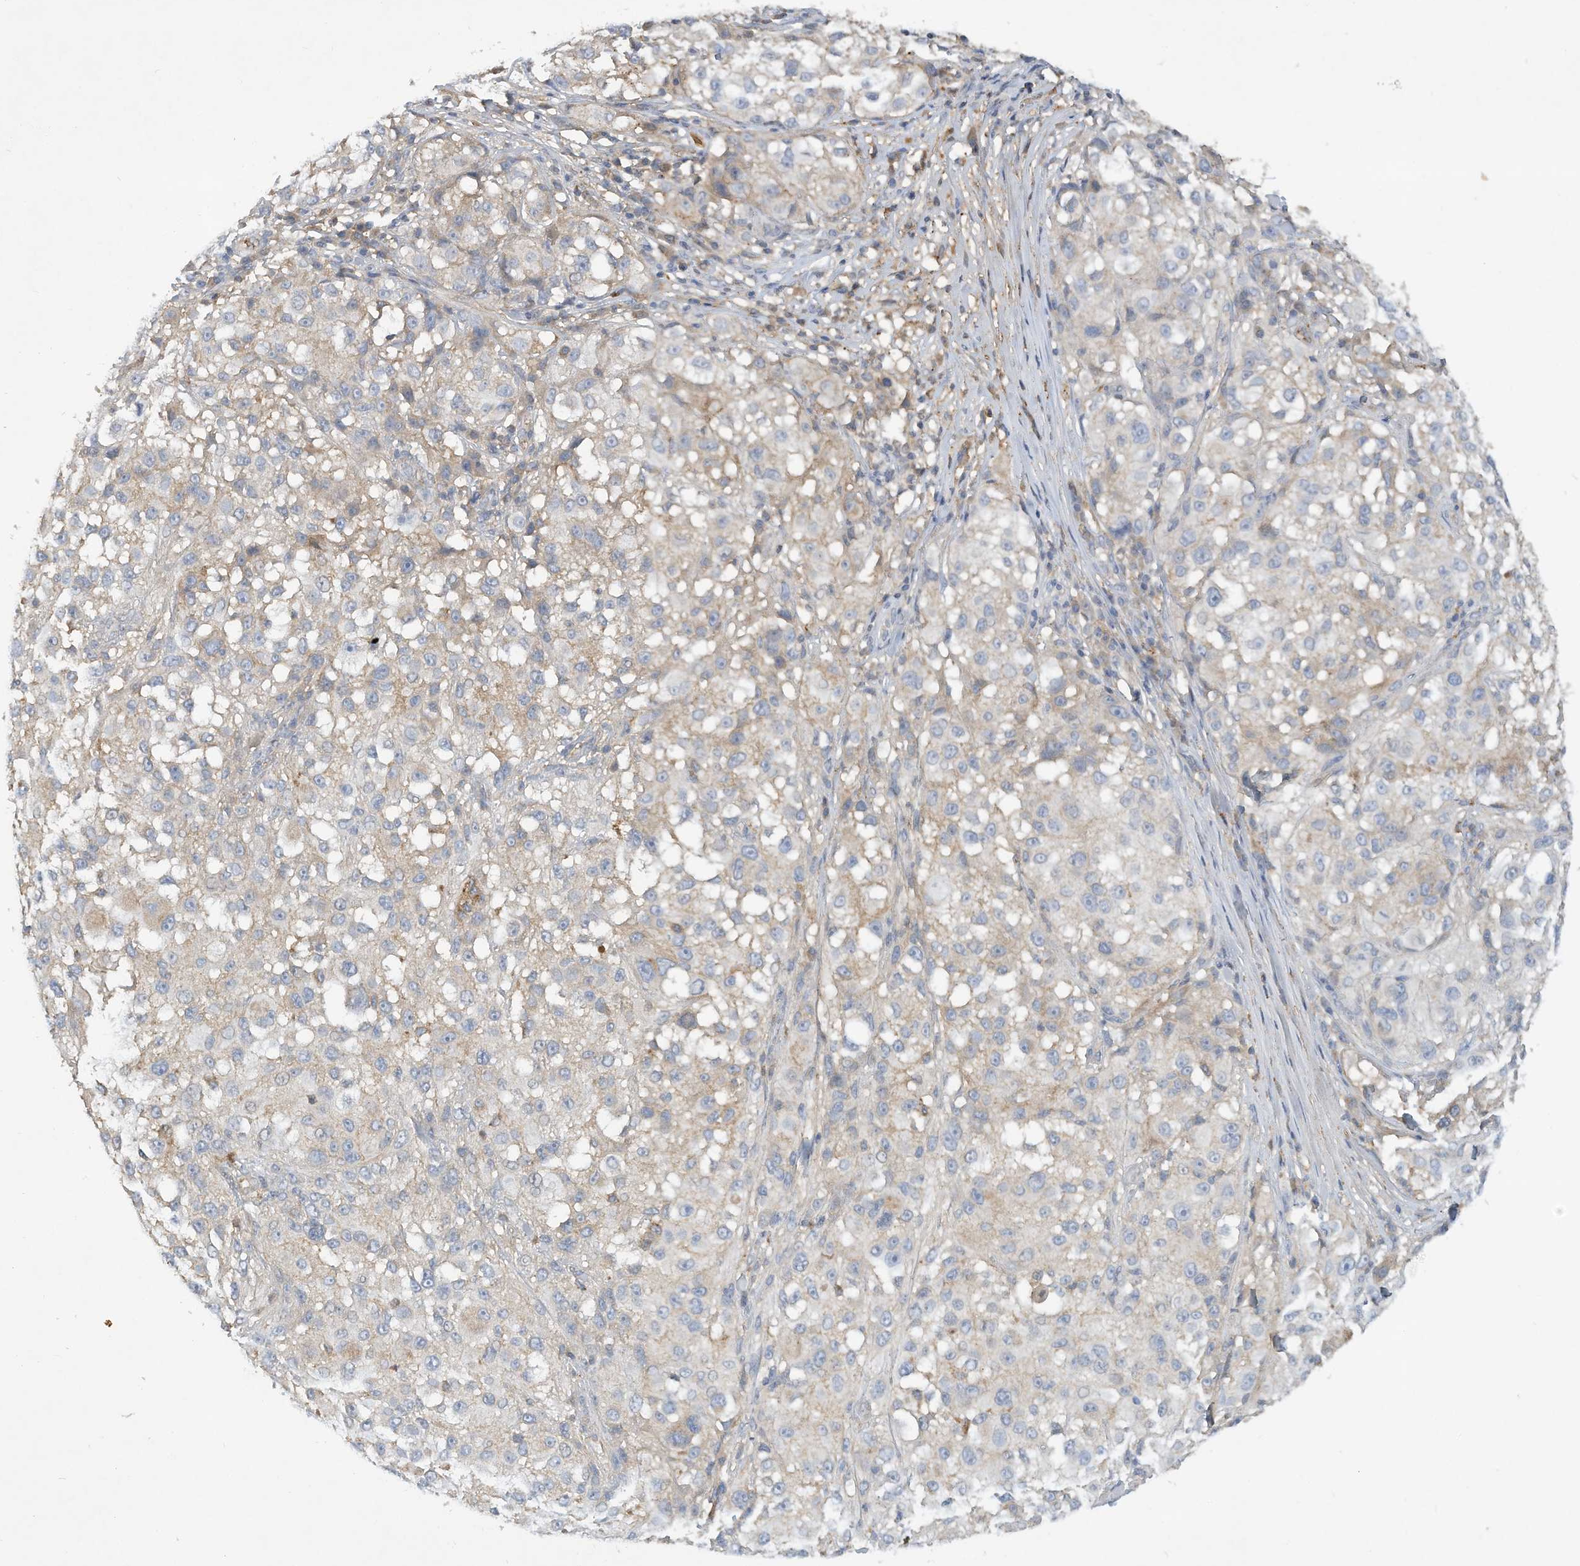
{"staining": {"intensity": "negative", "quantity": "none", "location": "none"}, "tissue": "melanoma", "cell_type": "Tumor cells", "image_type": "cancer", "snomed": [{"axis": "morphology", "description": "Necrosis, NOS"}, {"axis": "morphology", "description": "Malignant melanoma, NOS"}, {"axis": "topography", "description": "Skin"}], "caption": "IHC histopathology image of human melanoma stained for a protein (brown), which shows no expression in tumor cells.", "gene": "HAS3", "patient": {"sex": "female", "age": 87}}